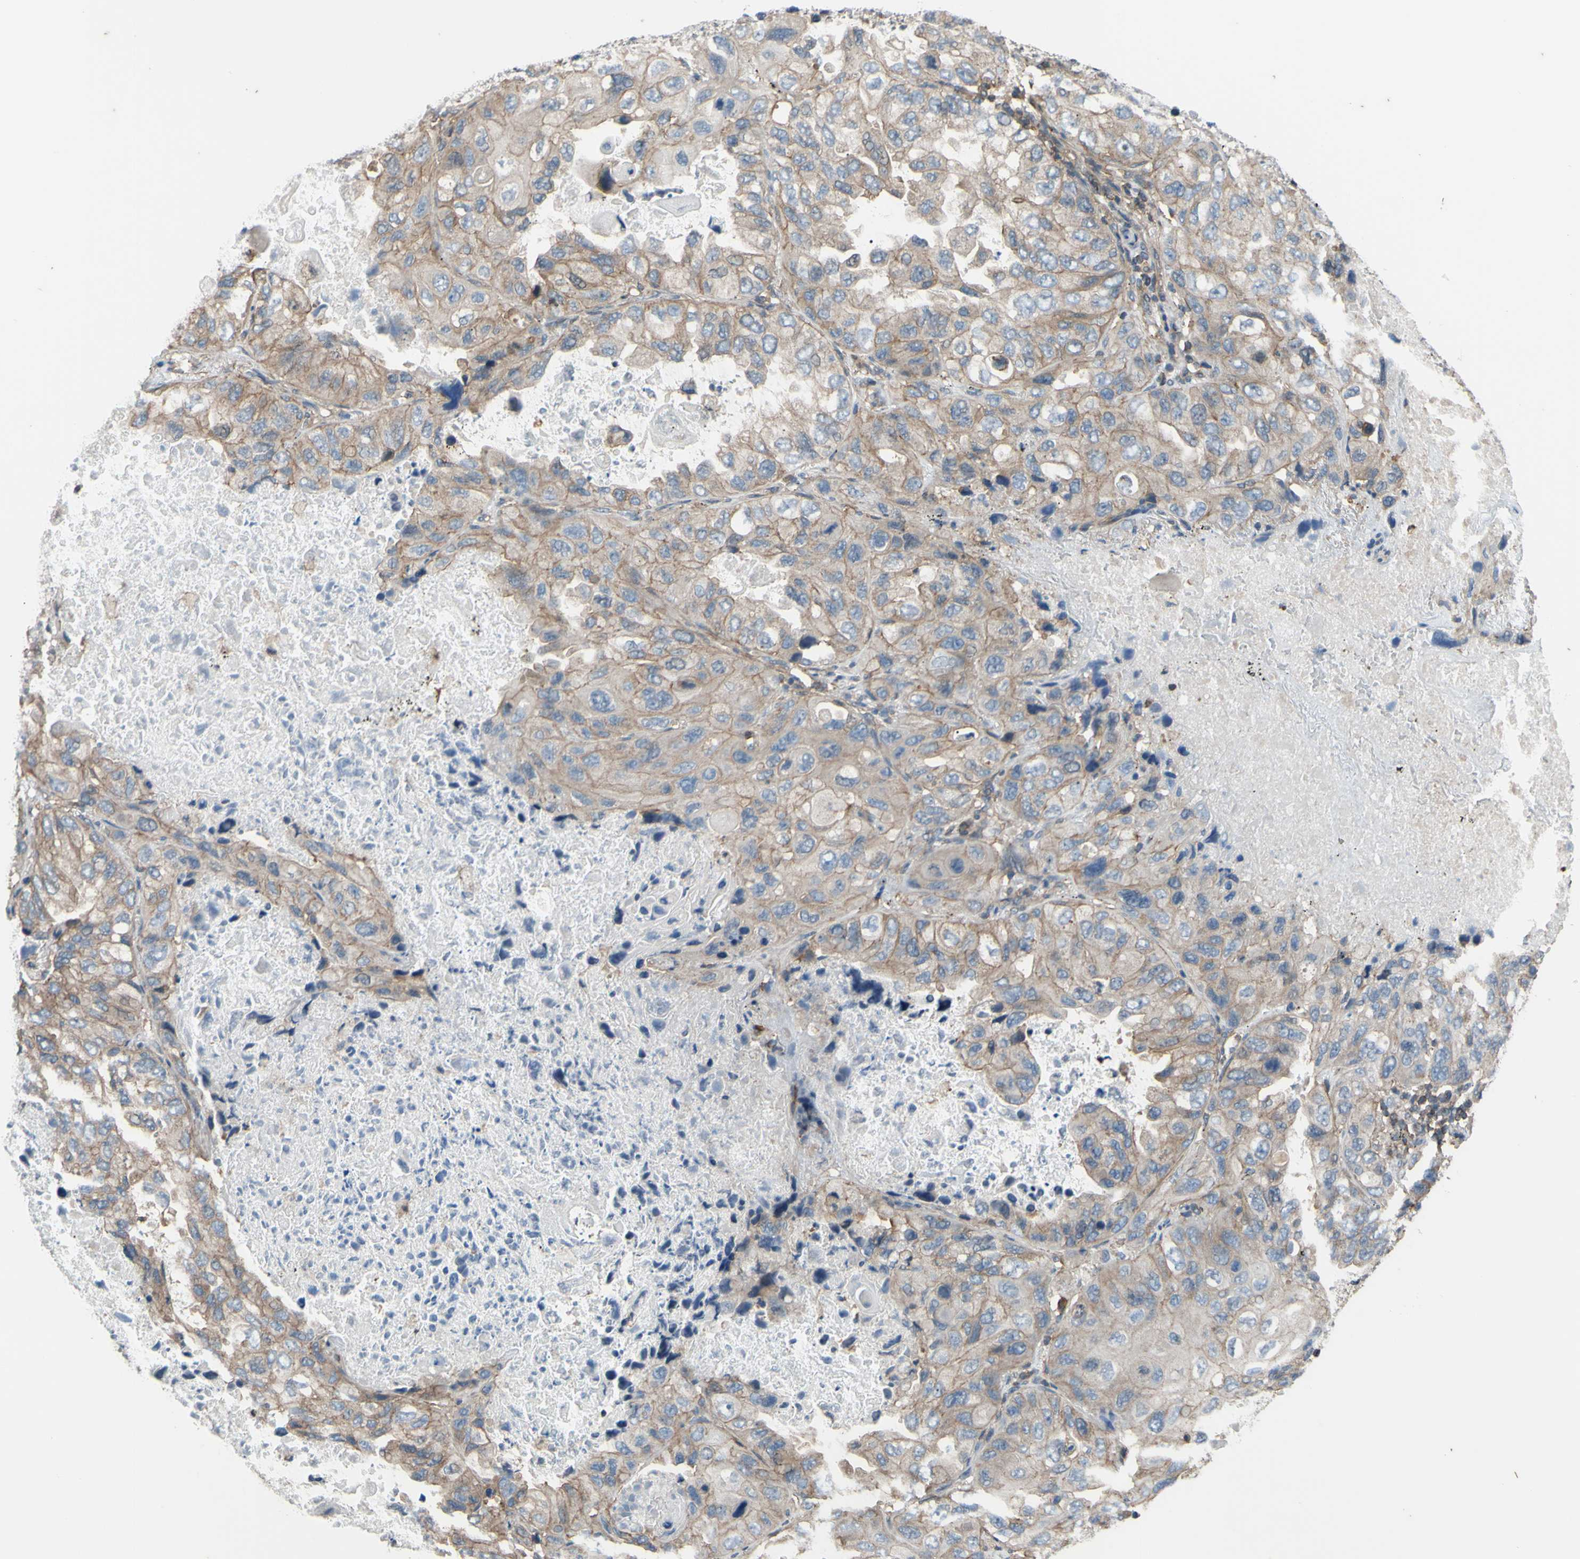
{"staining": {"intensity": "weak", "quantity": ">75%", "location": "cytoplasmic/membranous"}, "tissue": "lung cancer", "cell_type": "Tumor cells", "image_type": "cancer", "snomed": [{"axis": "morphology", "description": "Squamous cell carcinoma, NOS"}, {"axis": "topography", "description": "Lung"}], "caption": "Immunohistochemical staining of human lung cancer demonstrates weak cytoplasmic/membranous protein staining in about >75% of tumor cells.", "gene": "ADD3", "patient": {"sex": "female", "age": 73}}